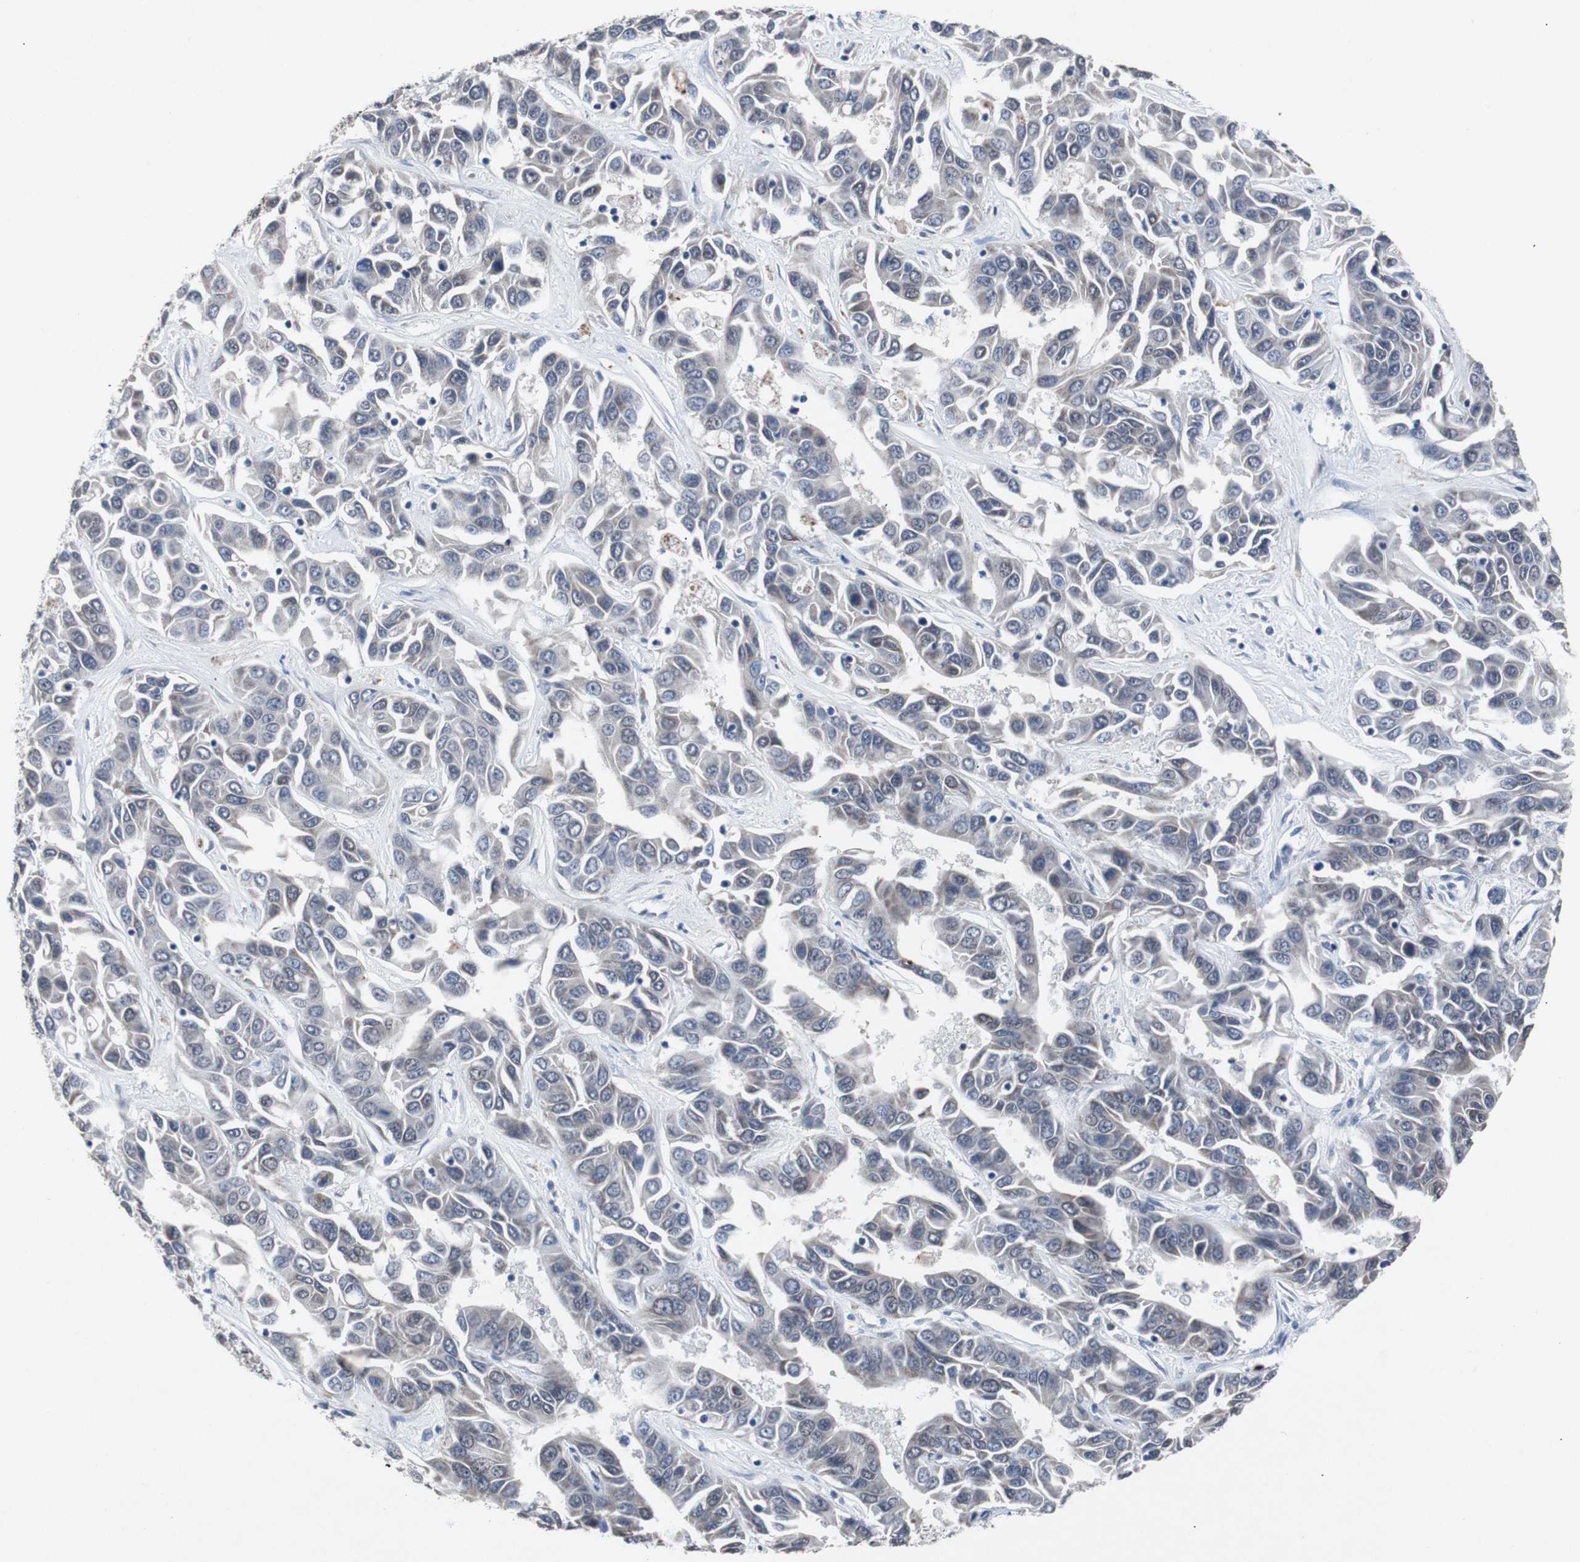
{"staining": {"intensity": "negative", "quantity": "none", "location": "none"}, "tissue": "liver cancer", "cell_type": "Tumor cells", "image_type": "cancer", "snomed": [{"axis": "morphology", "description": "Cholangiocarcinoma"}, {"axis": "topography", "description": "Liver"}], "caption": "This is an immunohistochemistry histopathology image of liver cancer (cholangiocarcinoma). There is no staining in tumor cells.", "gene": "RBM47", "patient": {"sex": "female", "age": 52}}